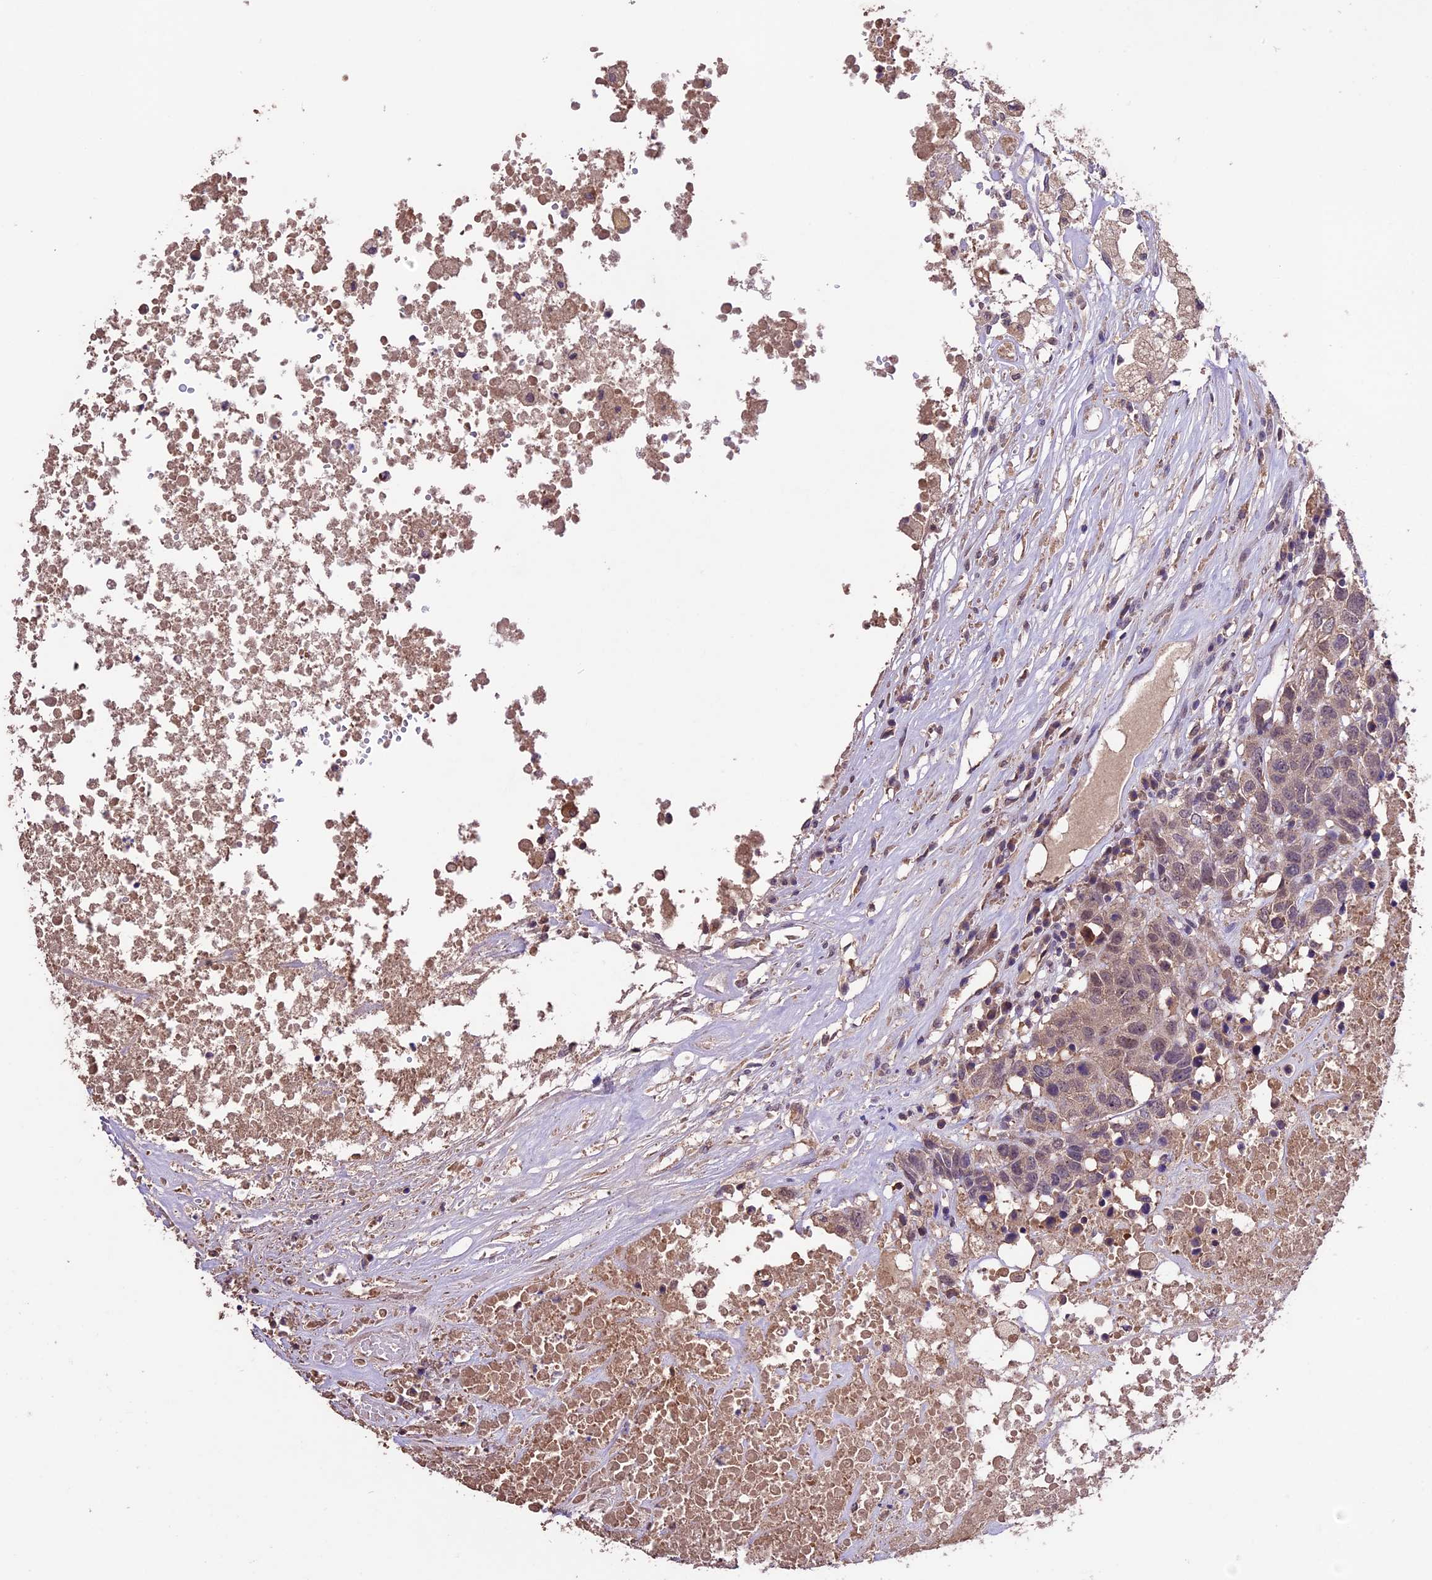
{"staining": {"intensity": "weak", "quantity": "<25%", "location": "cytoplasmic/membranous,nuclear"}, "tissue": "head and neck cancer", "cell_type": "Tumor cells", "image_type": "cancer", "snomed": [{"axis": "morphology", "description": "Squamous cell carcinoma, NOS"}, {"axis": "topography", "description": "Head-Neck"}], "caption": "The photomicrograph demonstrates no significant staining in tumor cells of head and neck cancer.", "gene": "DIS3L", "patient": {"sex": "male", "age": 66}}